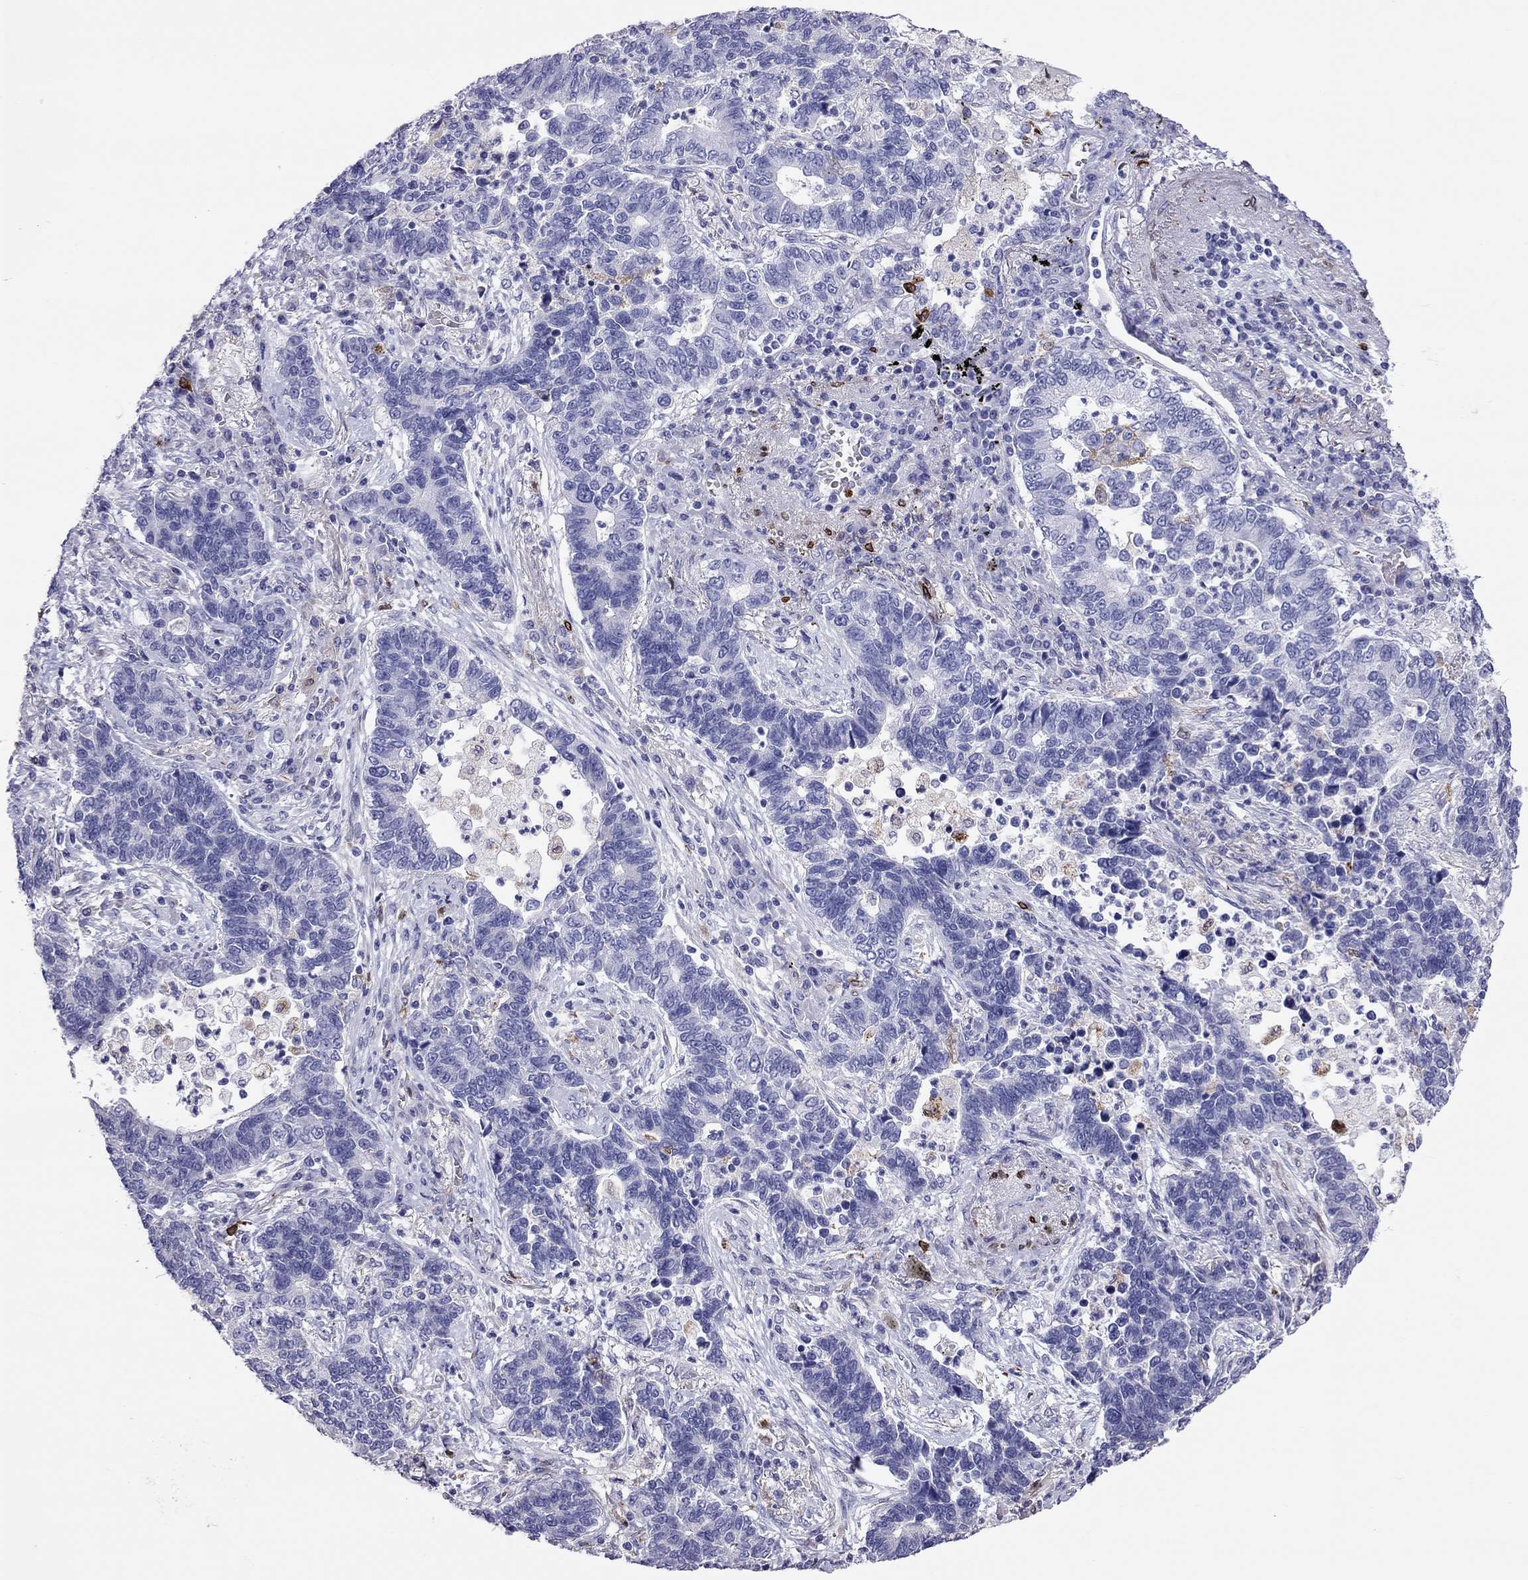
{"staining": {"intensity": "negative", "quantity": "none", "location": "none"}, "tissue": "lung cancer", "cell_type": "Tumor cells", "image_type": "cancer", "snomed": [{"axis": "morphology", "description": "Adenocarcinoma, NOS"}, {"axis": "topography", "description": "Lung"}], "caption": "IHC photomicrograph of neoplastic tissue: lung cancer stained with DAB (3,3'-diaminobenzidine) demonstrates no significant protein staining in tumor cells.", "gene": "ADORA2A", "patient": {"sex": "female", "age": 57}}